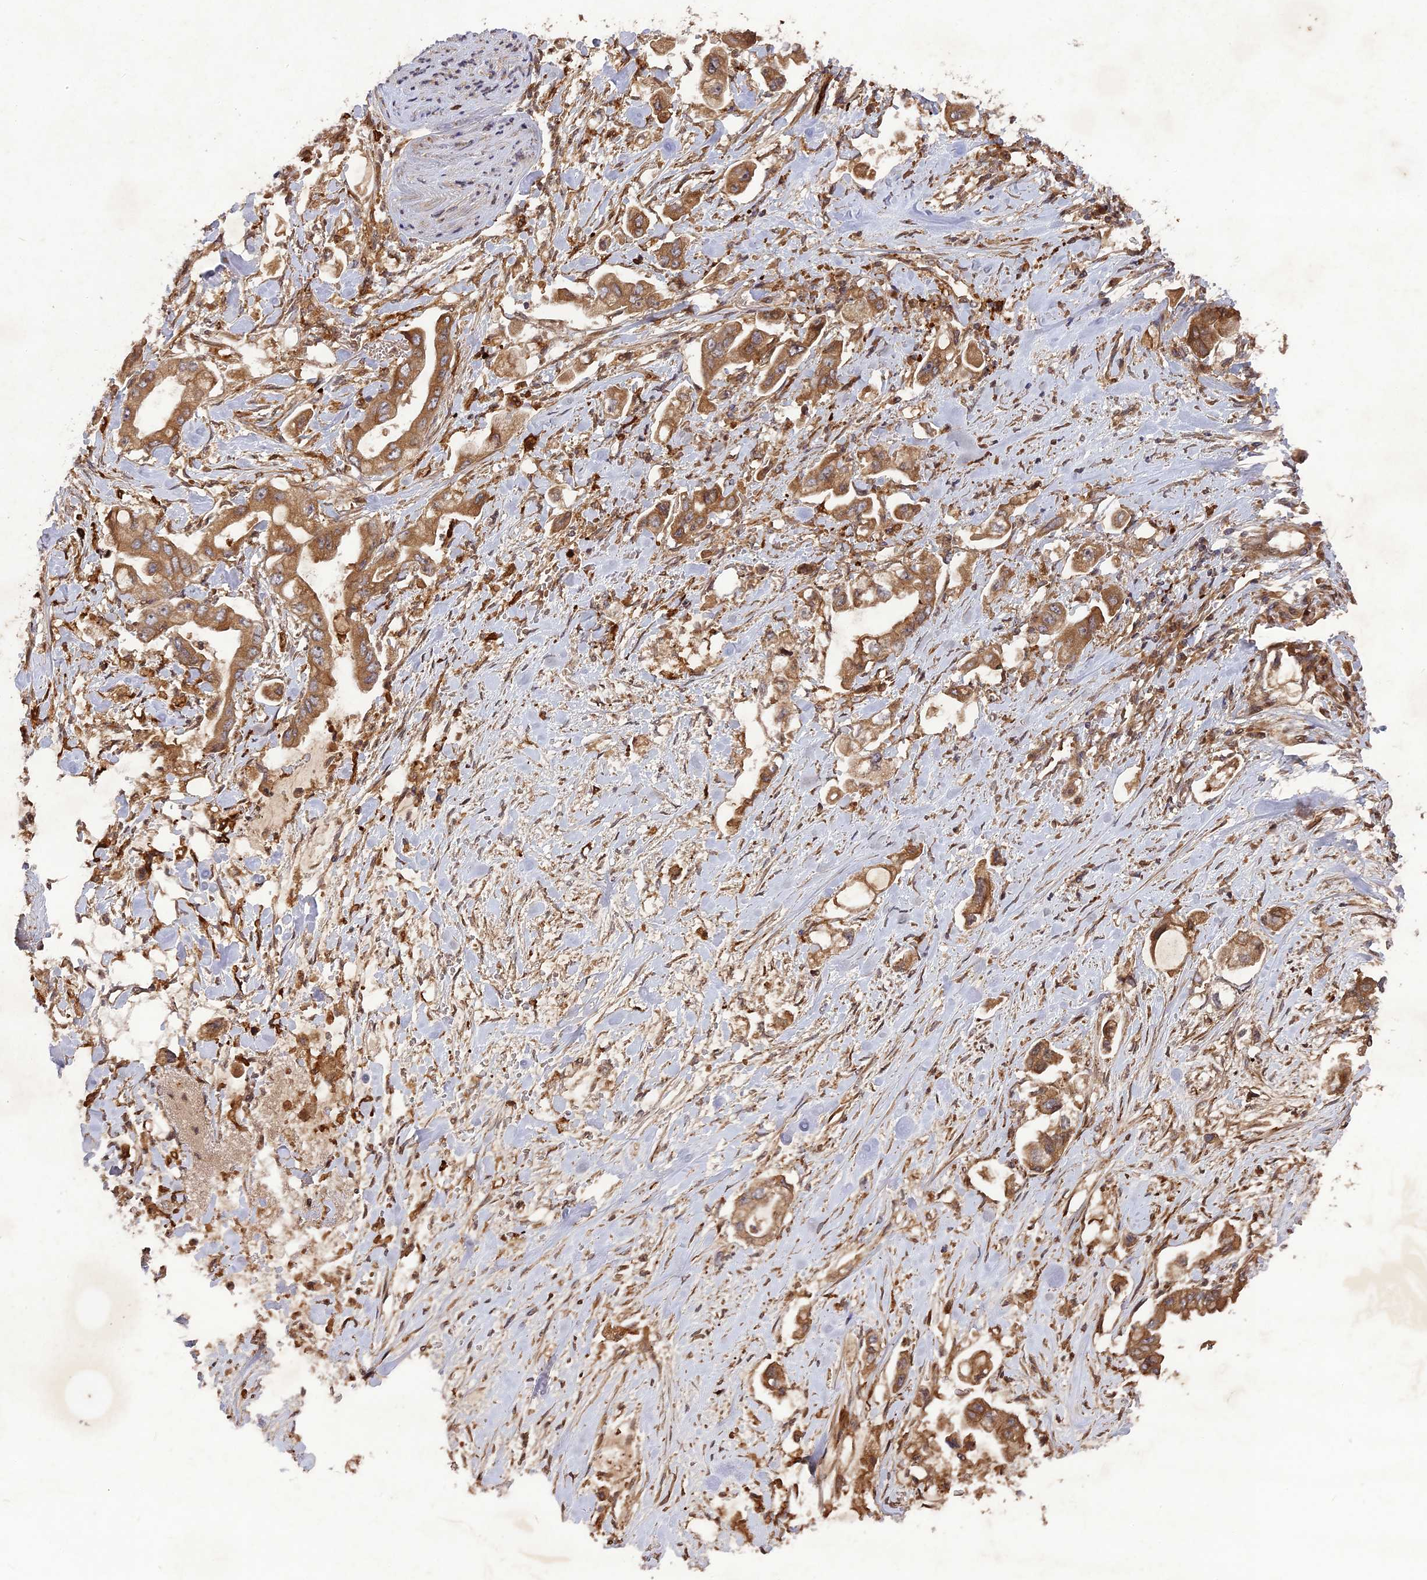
{"staining": {"intensity": "moderate", "quantity": ">75%", "location": "cytoplasmic/membranous"}, "tissue": "stomach cancer", "cell_type": "Tumor cells", "image_type": "cancer", "snomed": [{"axis": "morphology", "description": "Adenocarcinoma, NOS"}, {"axis": "topography", "description": "Stomach"}], "caption": "Protein staining exhibits moderate cytoplasmic/membranous positivity in approximately >75% of tumor cells in stomach adenocarcinoma.", "gene": "TMUB2", "patient": {"sex": "male", "age": 62}}